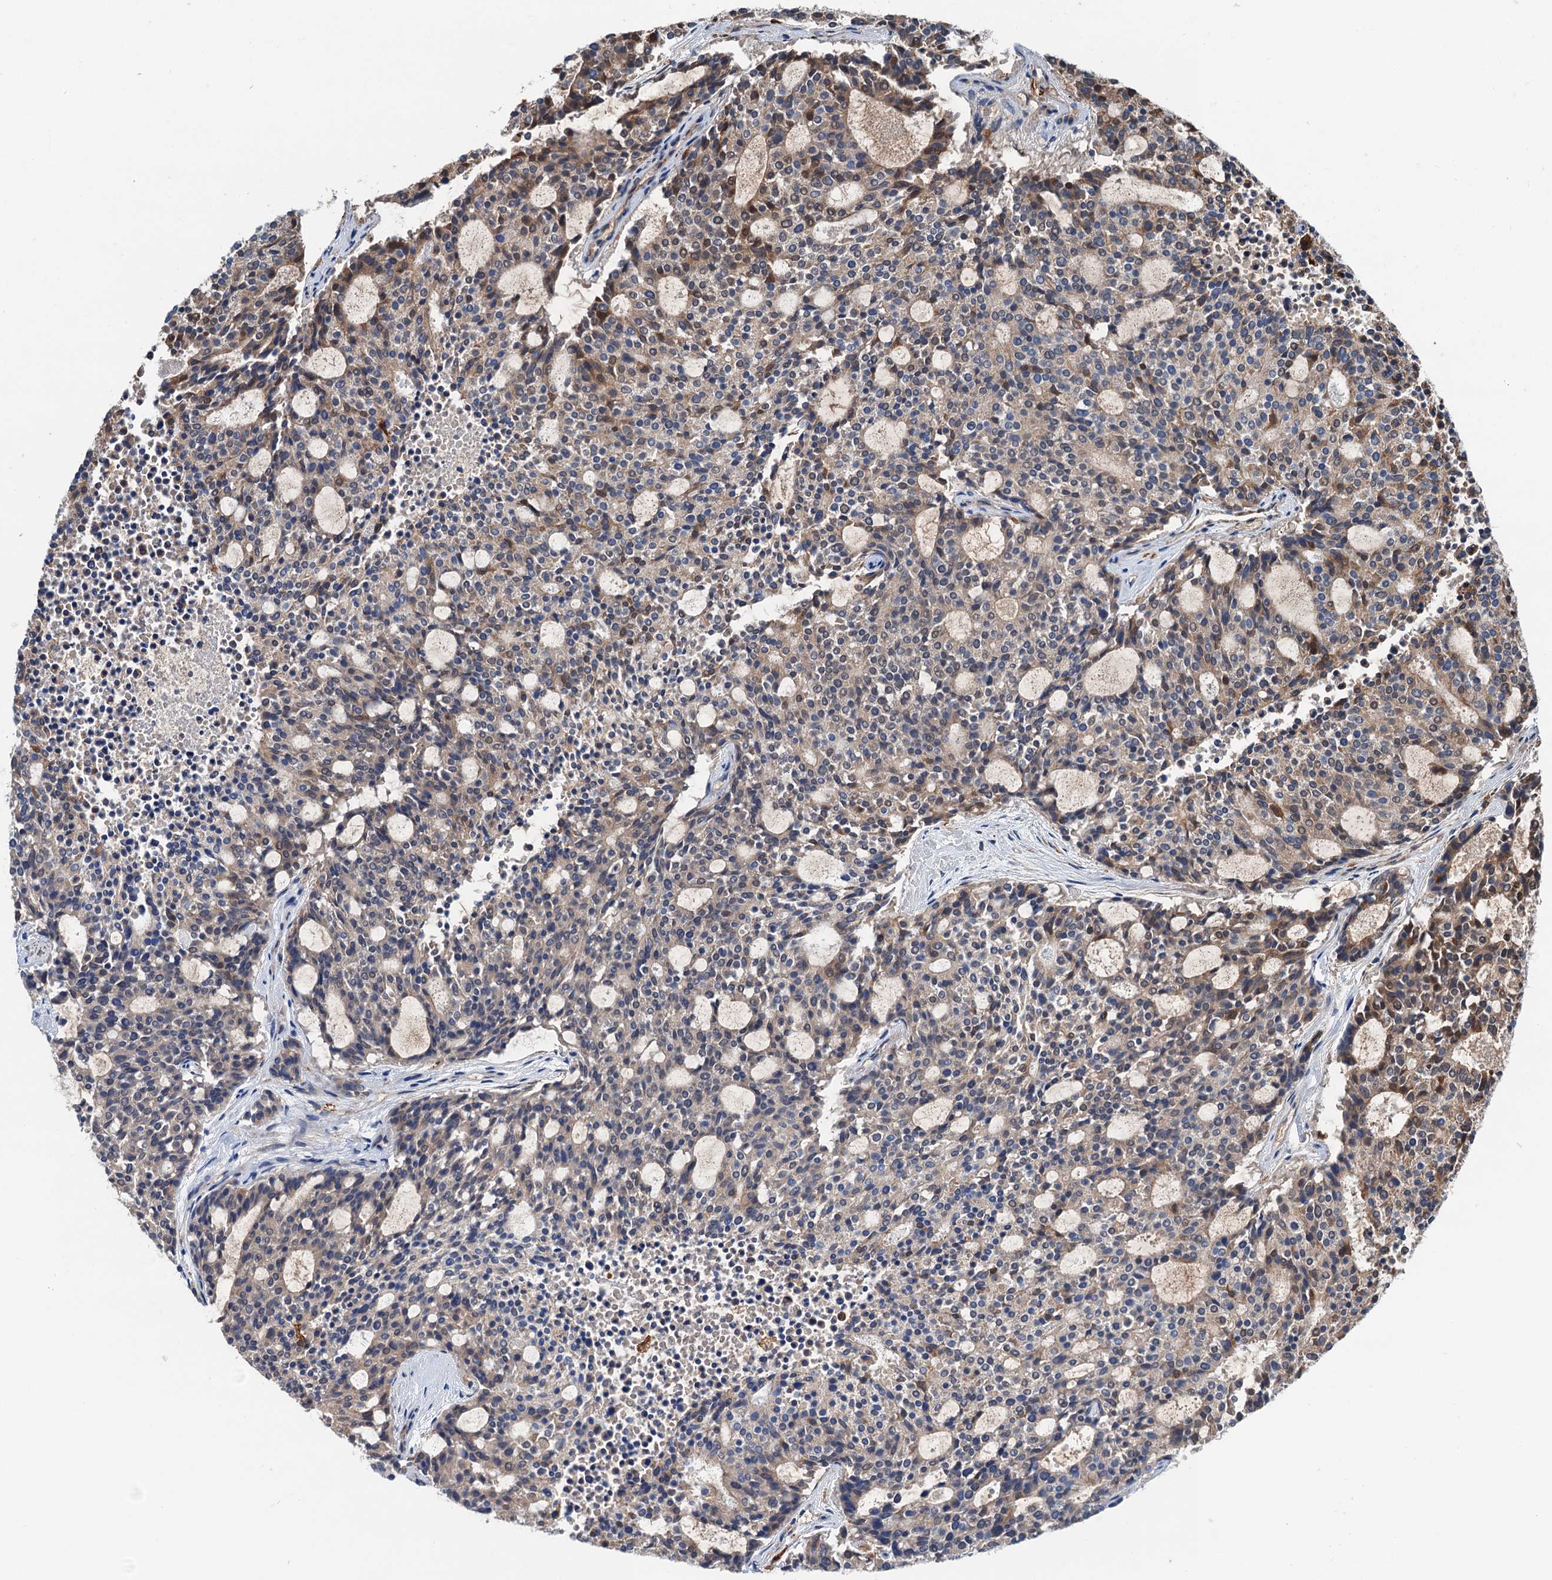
{"staining": {"intensity": "weak", "quantity": "25%-75%", "location": "cytoplasmic/membranous"}, "tissue": "carcinoid", "cell_type": "Tumor cells", "image_type": "cancer", "snomed": [{"axis": "morphology", "description": "Carcinoid, malignant, NOS"}, {"axis": "topography", "description": "Pancreas"}], "caption": "Immunohistochemical staining of carcinoid demonstrates low levels of weak cytoplasmic/membranous staining in about 25%-75% of tumor cells.", "gene": "CSTPP1", "patient": {"sex": "female", "age": 54}}